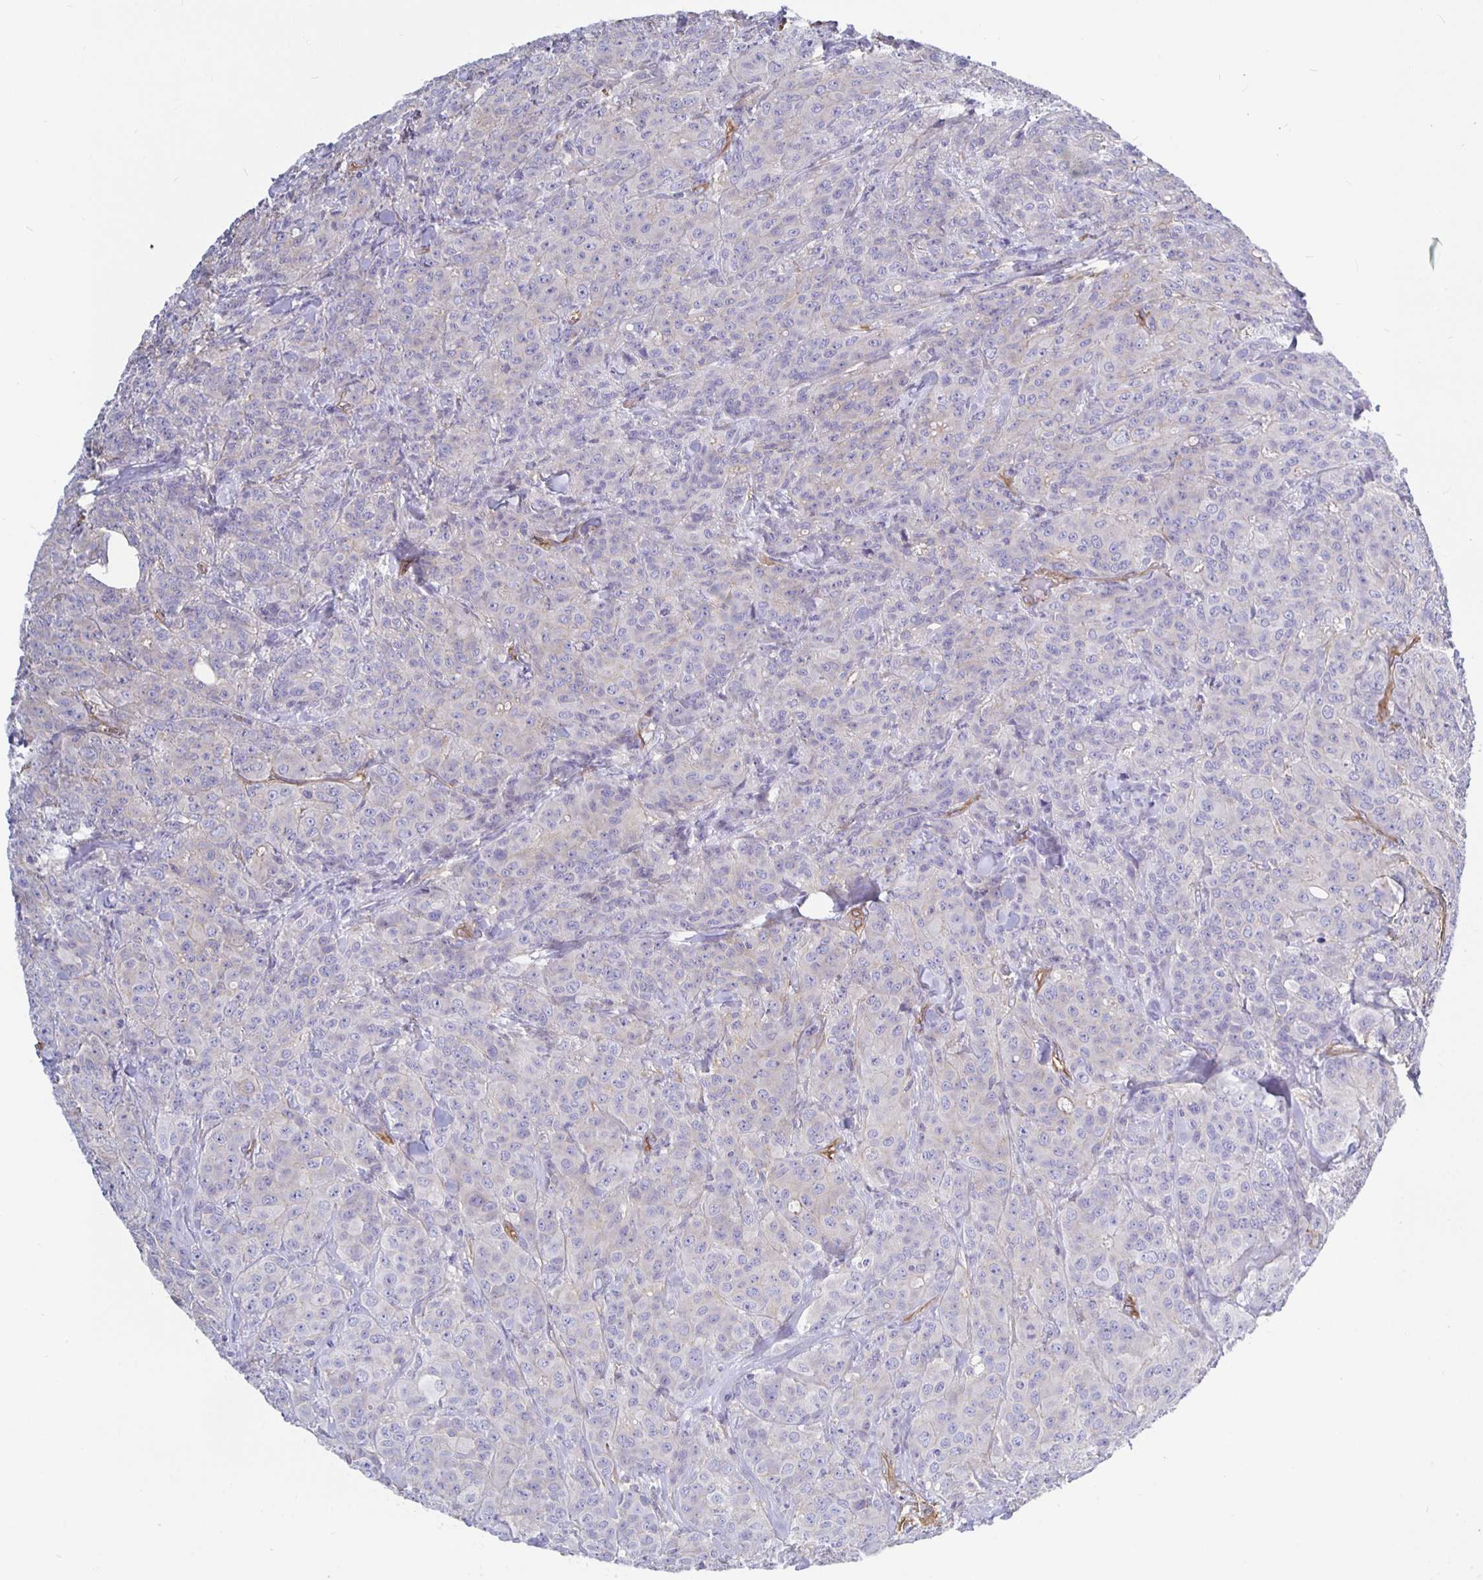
{"staining": {"intensity": "negative", "quantity": "none", "location": "none"}, "tissue": "breast cancer", "cell_type": "Tumor cells", "image_type": "cancer", "snomed": [{"axis": "morphology", "description": "Normal tissue, NOS"}, {"axis": "morphology", "description": "Duct carcinoma"}, {"axis": "topography", "description": "Breast"}], "caption": "Tumor cells show no significant positivity in breast intraductal carcinoma. The staining was performed using DAB to visualize the protein expression in brown, while the nuclei were stained in blue with hematoxylin (Magnification: 20x).", "gene": "ARHGEF39", "patient": {"sex": "female", "age": 43}}